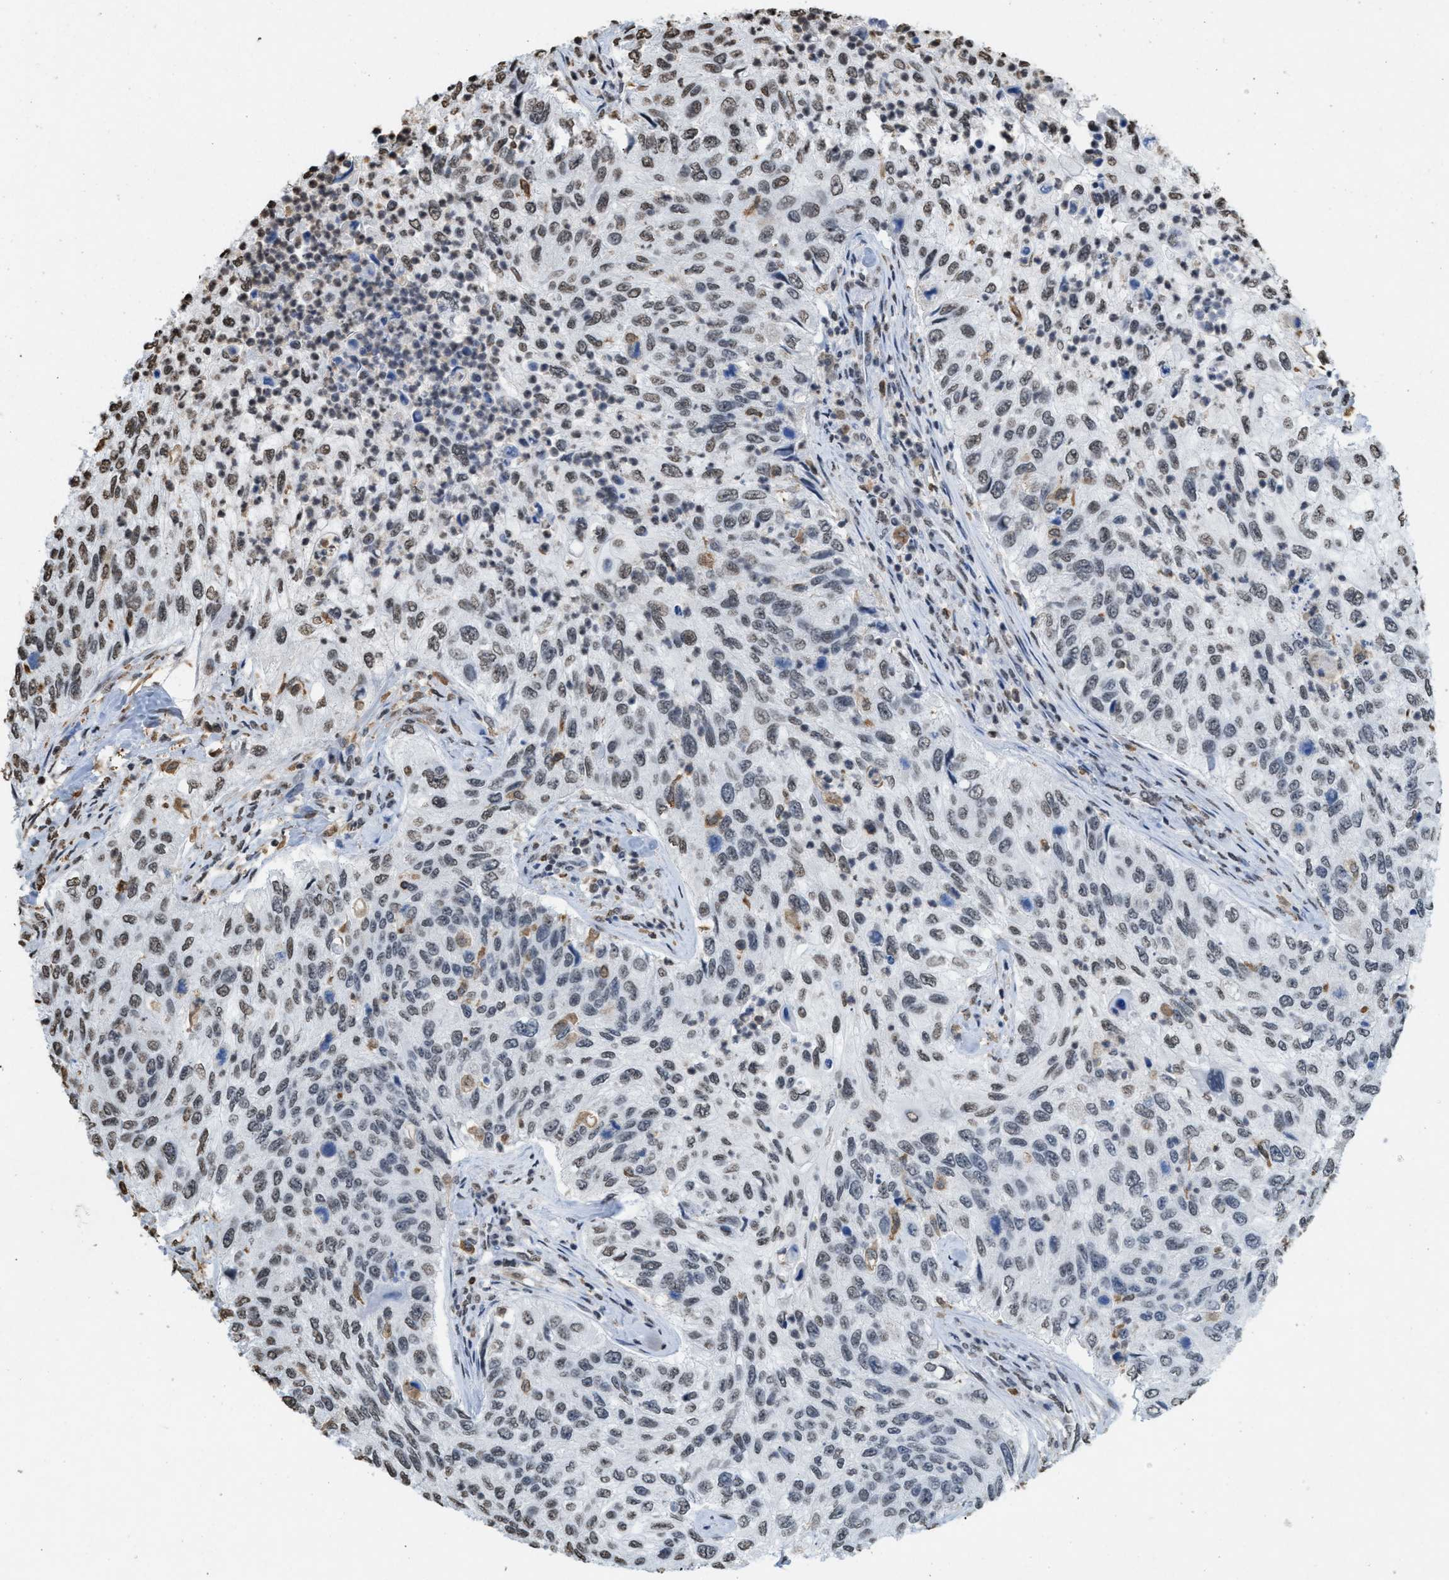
{"staining": {"intensity": "weak", "quantity": "25%-75%", "location": "nuclear"}, "tissue": "urothelial cancer", "cell_type": "Tumor cells", "image_type": "cancer", "snomed": [{"axis": "morphology", "description": "Urothelial carcinoma, High grade"}, {"axis": "topography", "description": "Urinary bladder"}], "caption": "Protein staining displays weak nuclear staining in approximately 25%-75% of tumor cells in high-grade urothelial carcinoma. (DAB = brown stain, brightfield microscopy at high magnification).", "gene": "NUP88", "patient": {"sex": "female", "age": 60}}